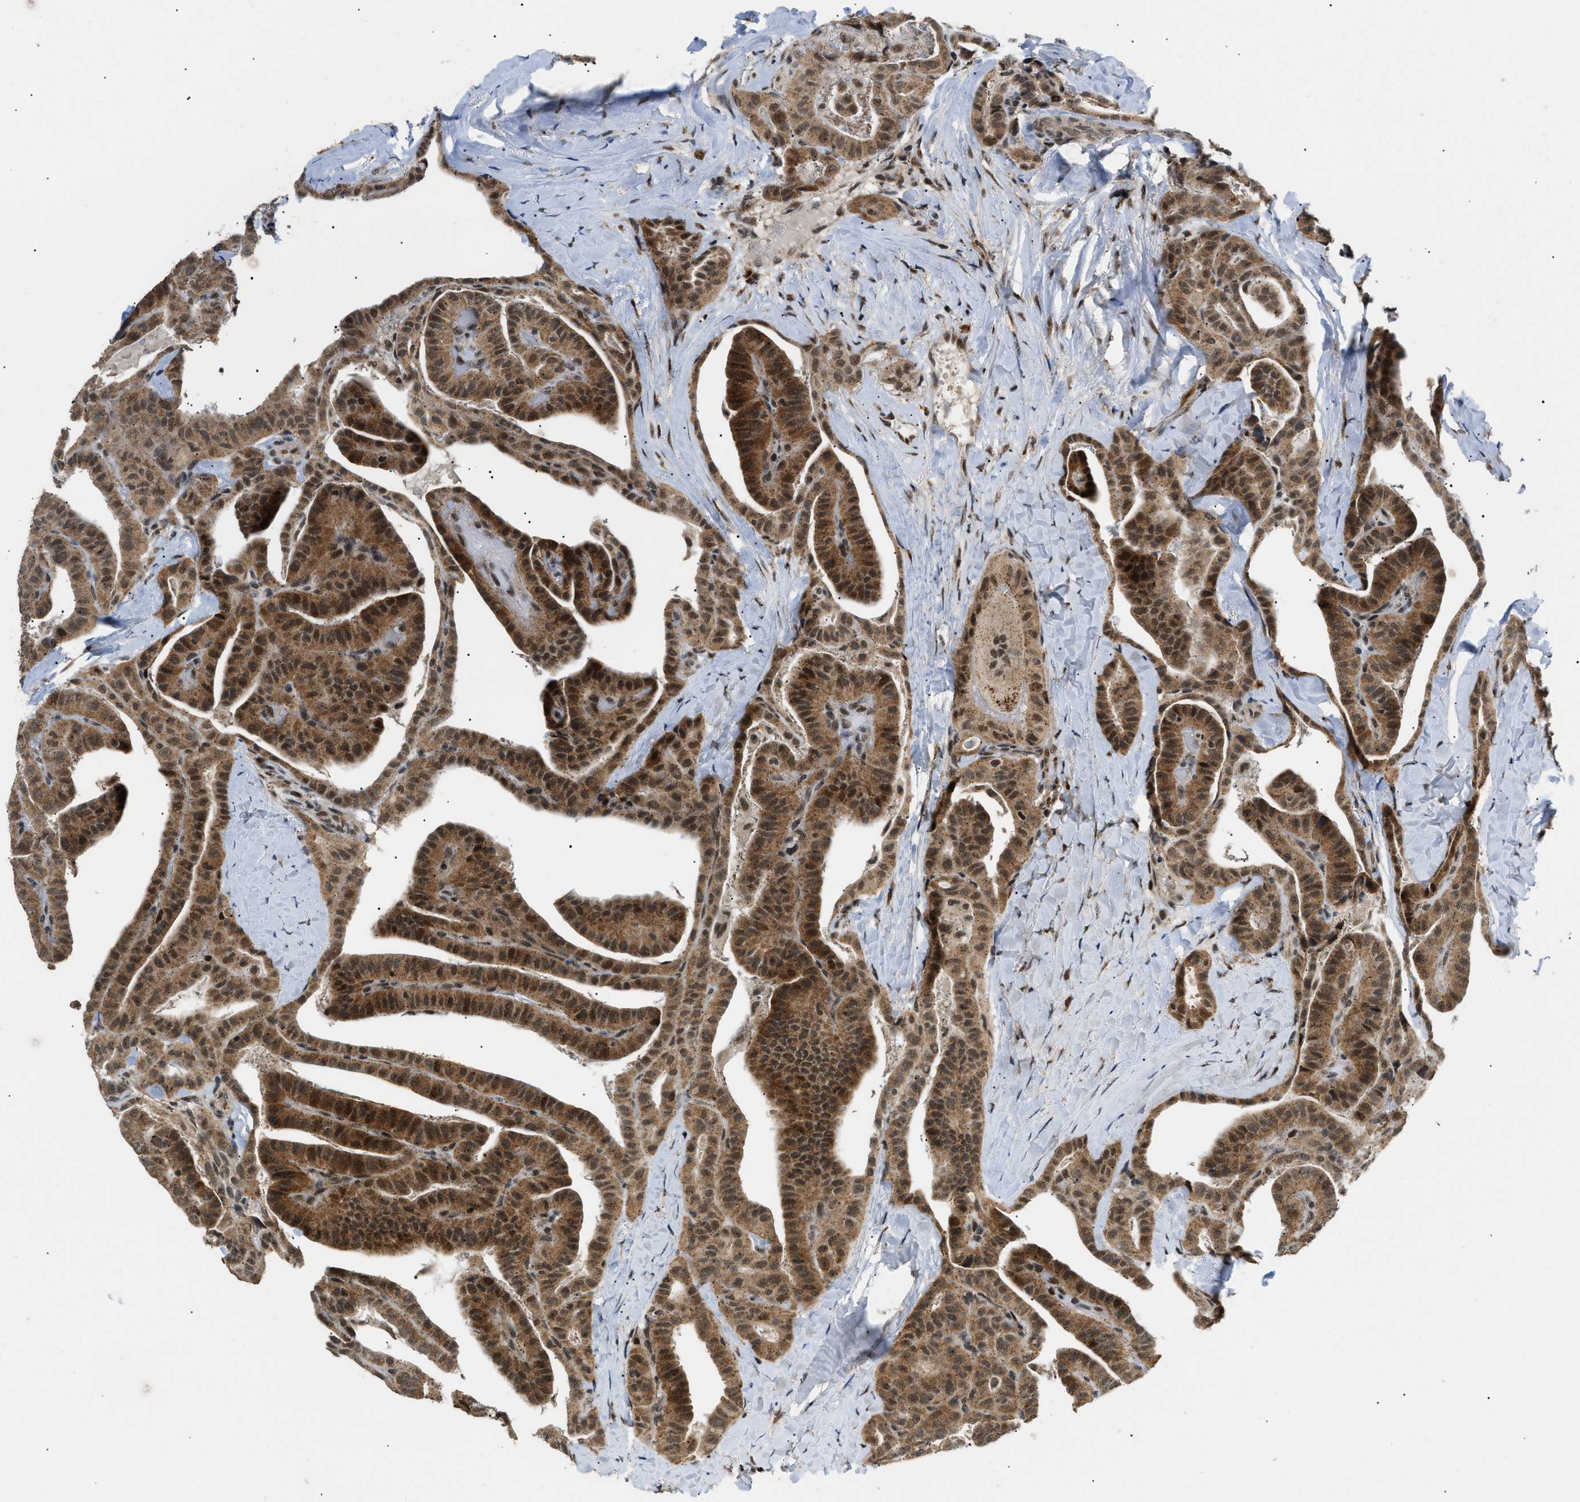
{"staining": {"intensity": "moderate", "quantity": ">75%", "location": "cytoplasmic/membranous"}, "tissue": "thyroid cancer", "cell_type": "Tumor cells", "image_type": "cancer", "snomed": [{"axis": "morphology", "description": "Papillary adenocarcinoma, NOS"}, {"axis": "topography", "description": "Thyroid gland"}], "caption": "A medium amount of moderate cytoplasmic/membranous expression is present in approximately >75% of tumor cells in thyroid papillary adenocarcinoma tissue. Using DAB (3,3'-diaminobenzidine) (brown) and hematoxylin (blue) stains, captured at high magnification using brightfield microscopy.", "gene": "ZBTB11", "patient": {"sex": "male", "age": 77}}